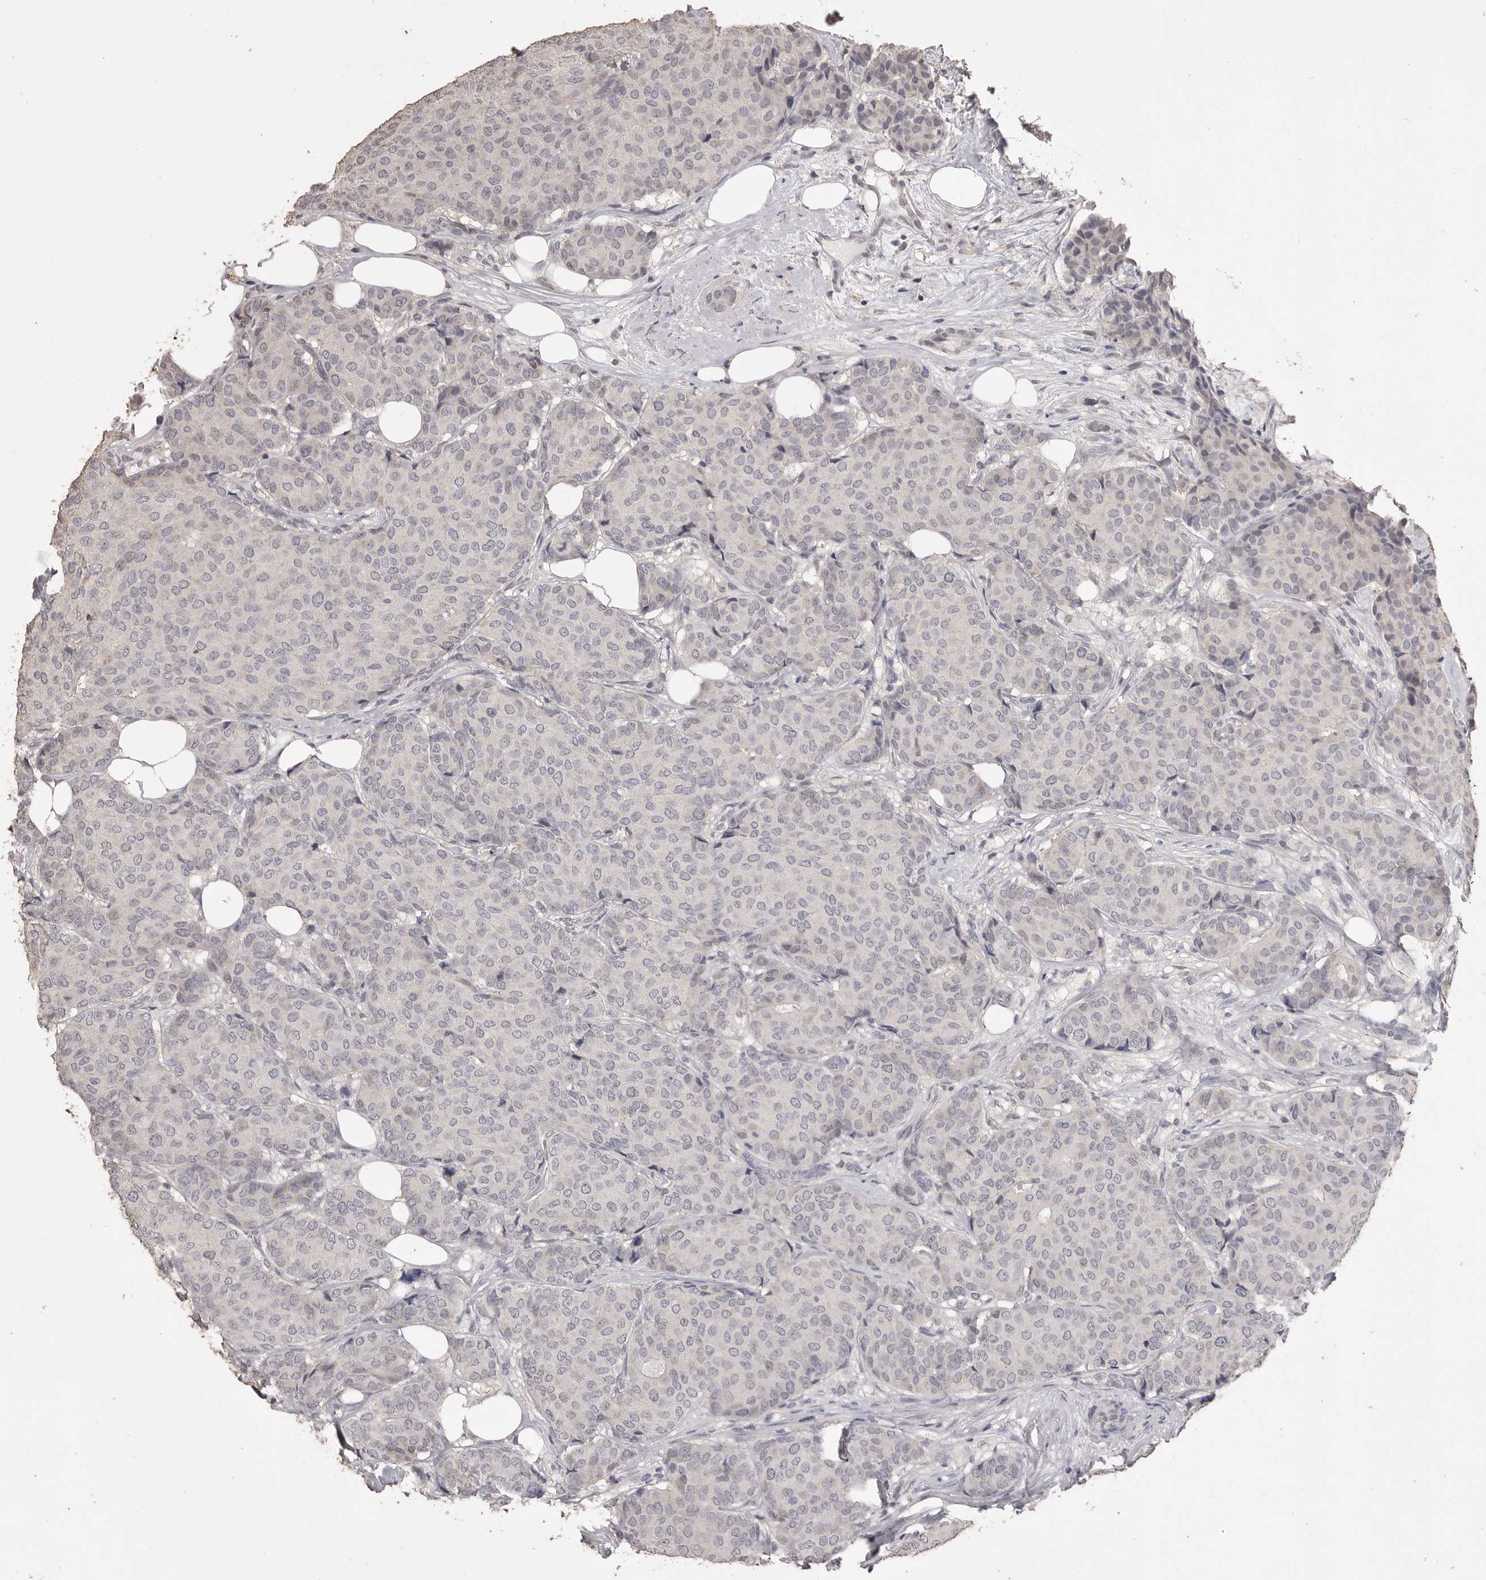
{"staining": {"intensity": "negative", "quantity": "none", "location": "none"}, "tissue": "breast cancer", "cell_type": "Tumor cells", "image_type": "cancer", "snomed": [{"axis": "morphology", "description": "Duct carcinoma"}, {"axis": "topography", "description": "Breast"}], "caption": "Immunohistochemistry (IHC) image of neoplastic tissue: breast intraductal carcinoma stained with DAB demonstrates no significant protein staining in tumor cells.", "gene": "MMP7", "patient": {"sex": "female", "age": 75}}